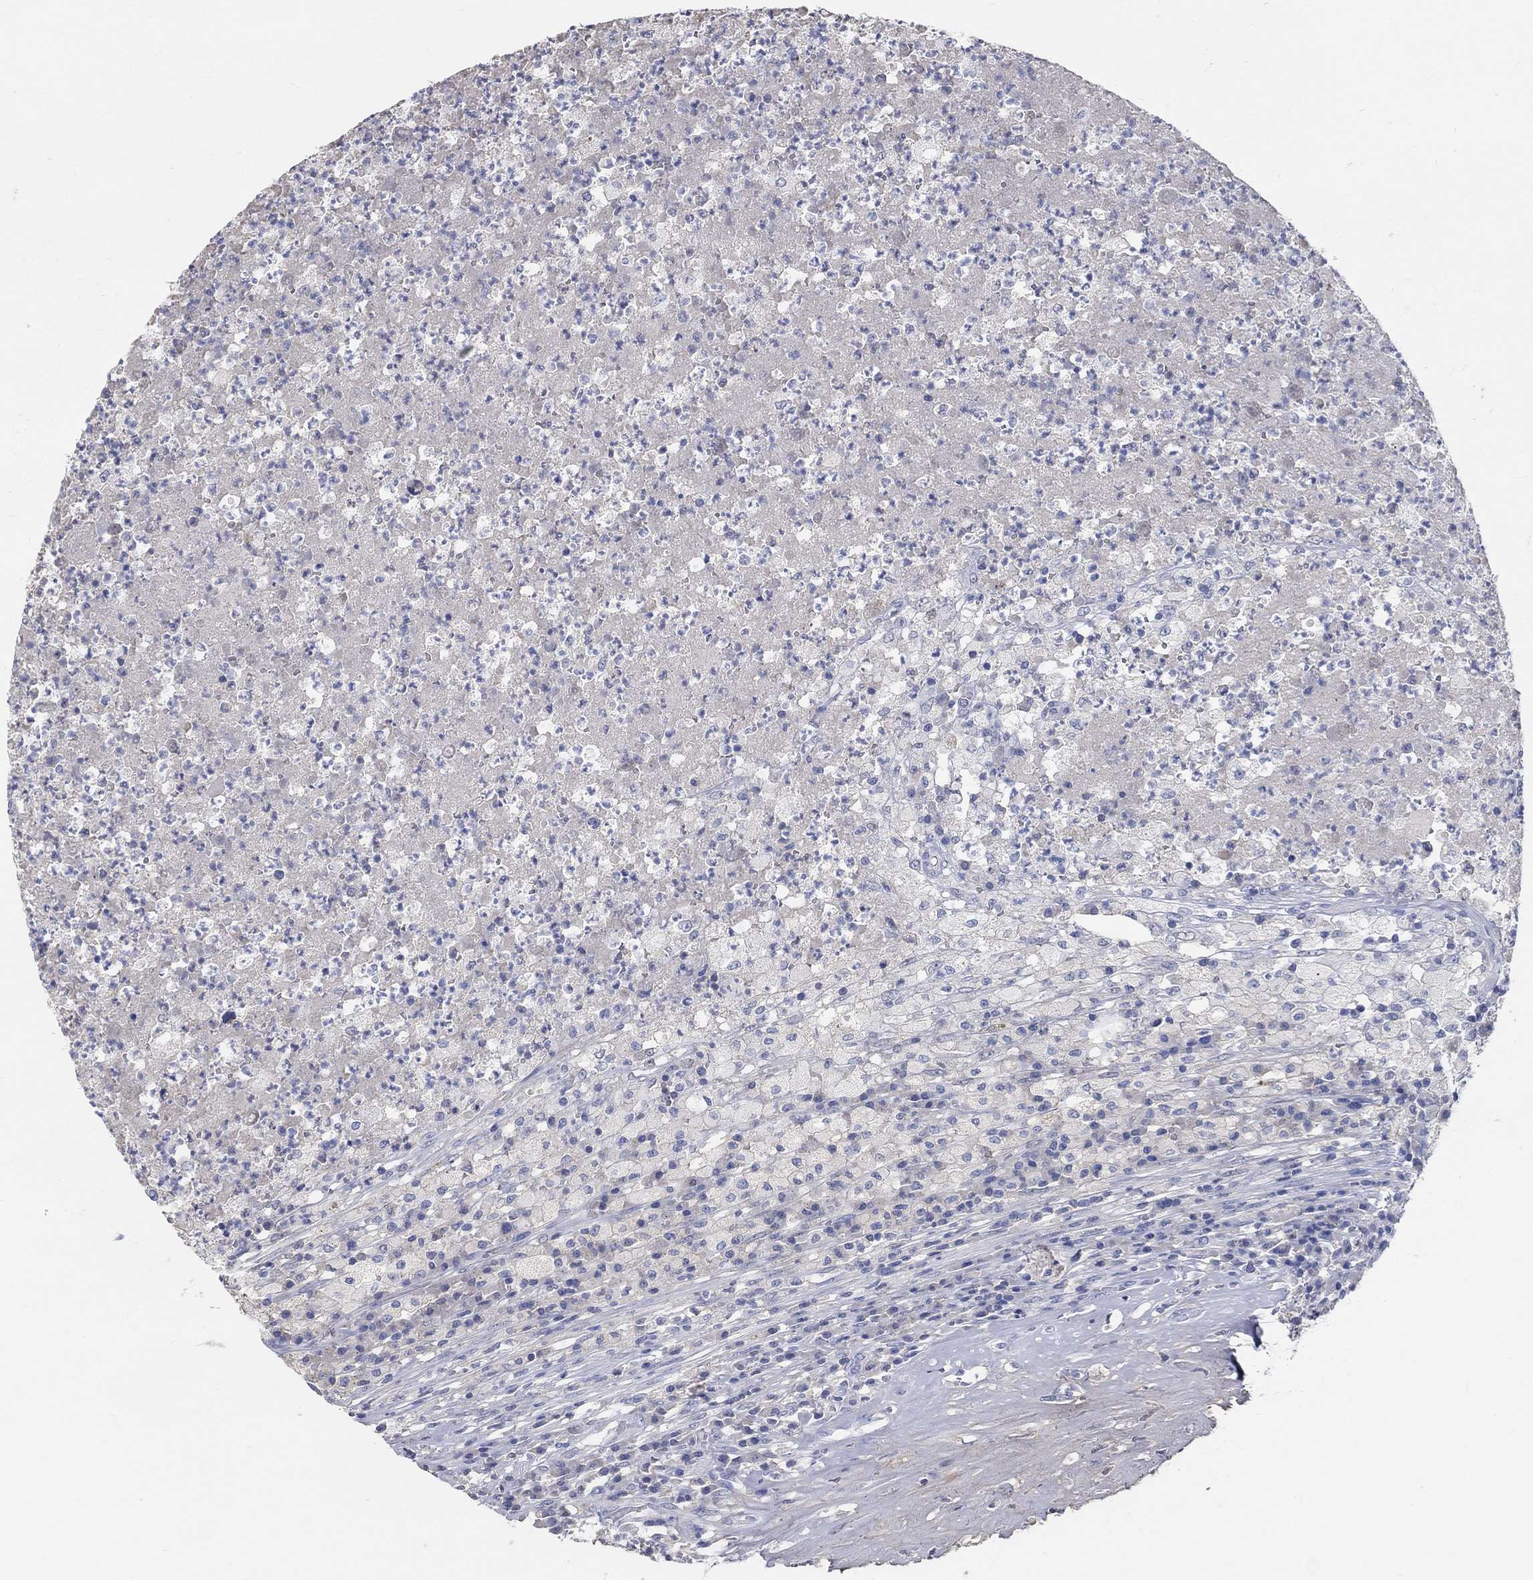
{"staining": {"intensity": "negative", "quantity": "none", "location": "none"}, "tissue": "testis cancer", "cell_type": "Tumor cells", "image_type": "cancer", "snomed": [{"axis": "morphology", "description": "Necrosis, NOS"}, {"axis": "morphology", "description": "Carcinoma, Embryonal, NOS"}, {"axis": "topography", "description": "Testis"}], "caption": "DAB immunohistochemical staining of testis cancer exhibits no significant expression in tumor cells.", "gene": "FGF2", "patient": {"sex": "male", "age": 19}}